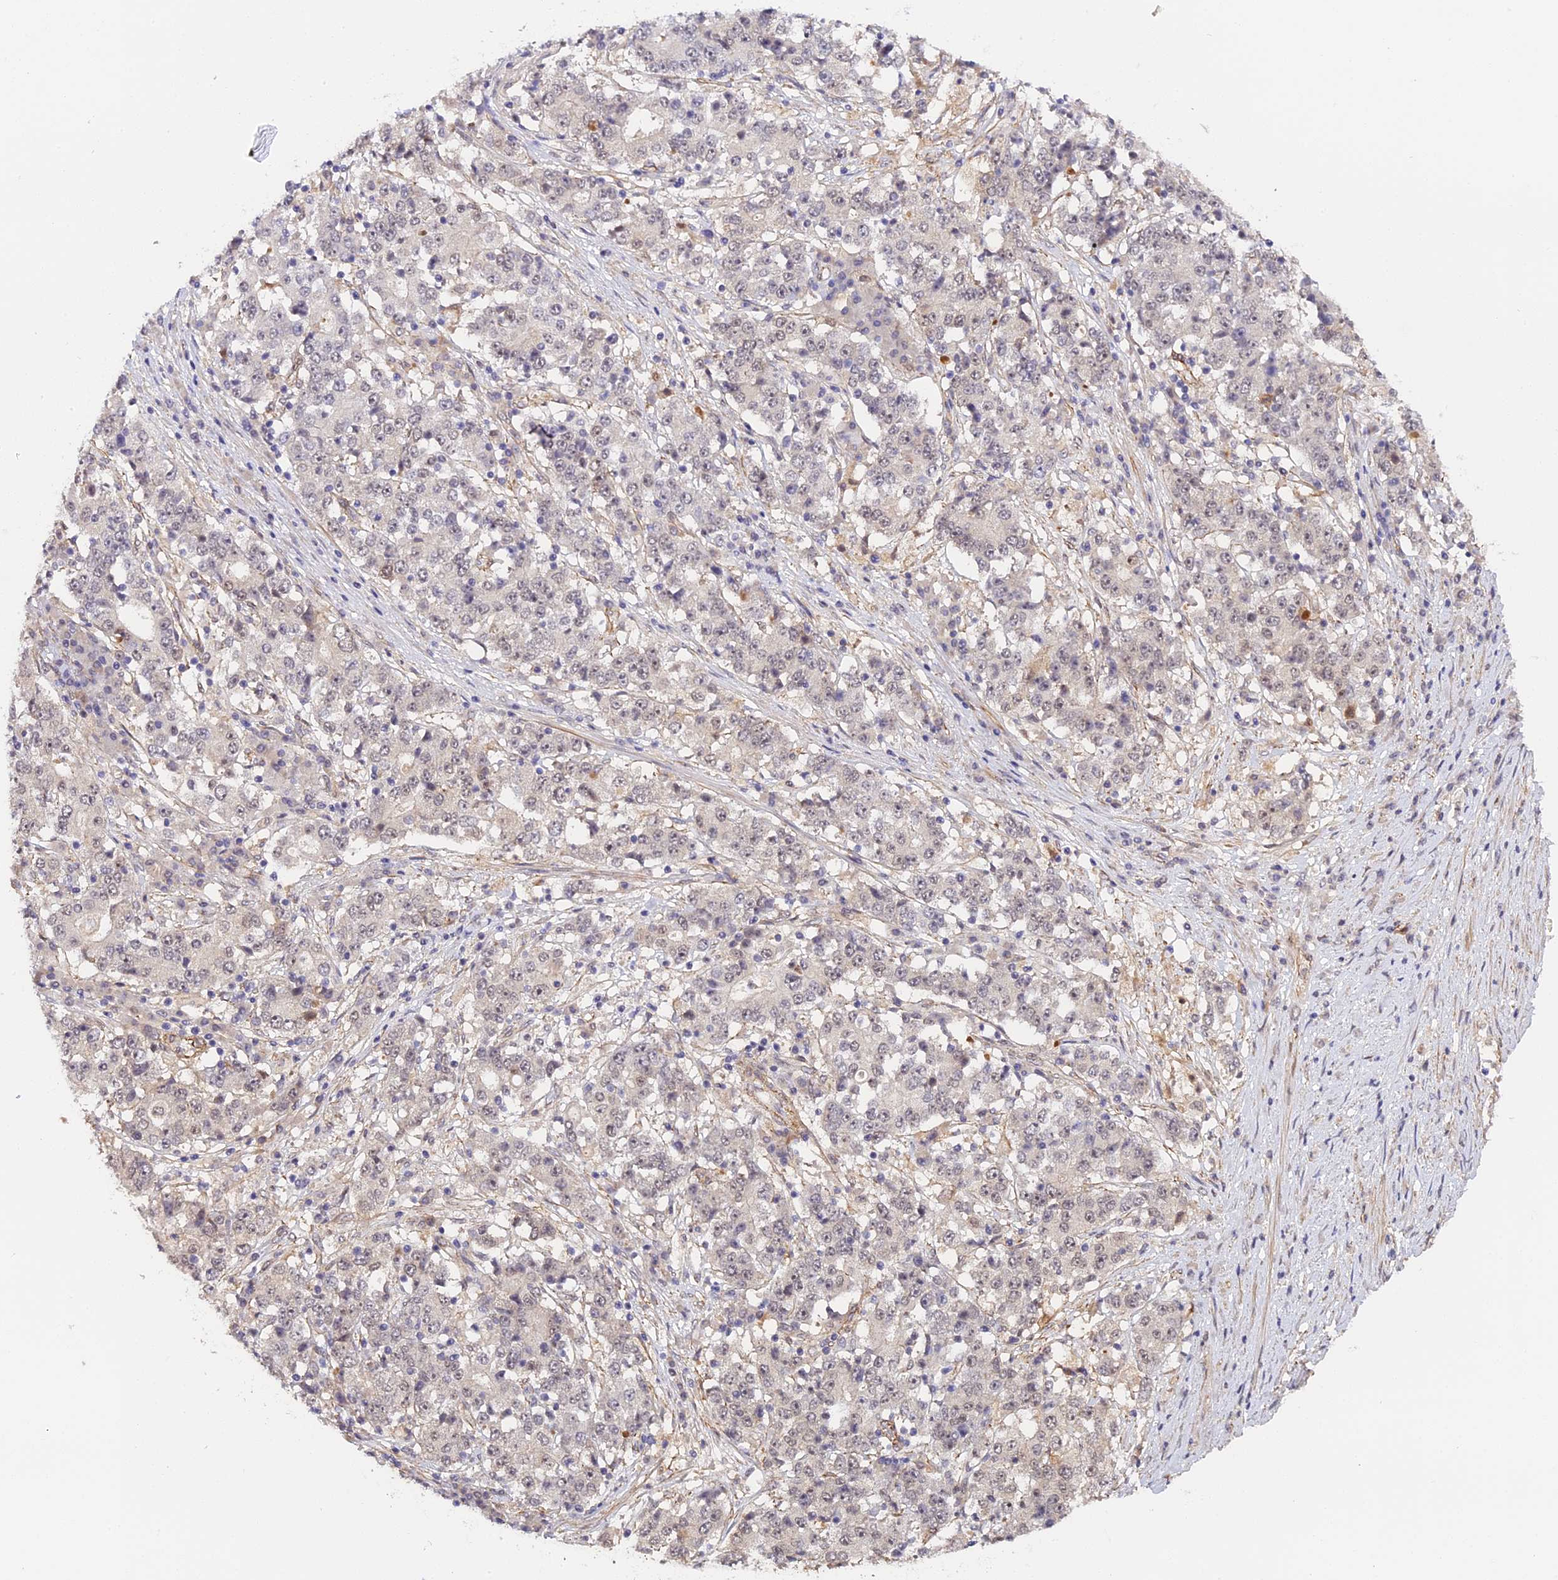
{"staining": {"intensity": "negative", "quantity": "none", "location": "none"}, "tissue": "stomach cancer", "cell_type": "Tumor cells", "image_type": "cancer", "snomed": [{"axis": "morphology", "description": "Adenocarcinoma, NOS"}, {"axis": "topography", "description": "Stomach"}], "caption": "Immunohistochemical staining of human adenocarcinoma (stomach) demonstrates no significant positivity in tumor cells. (Brightfield microscopy of DAB (3,3'-diaminobenzidine) immunohistochemistry at high magnification).", "gene": "IMPACT", "patient": {"sex": "male", "age": 59}}